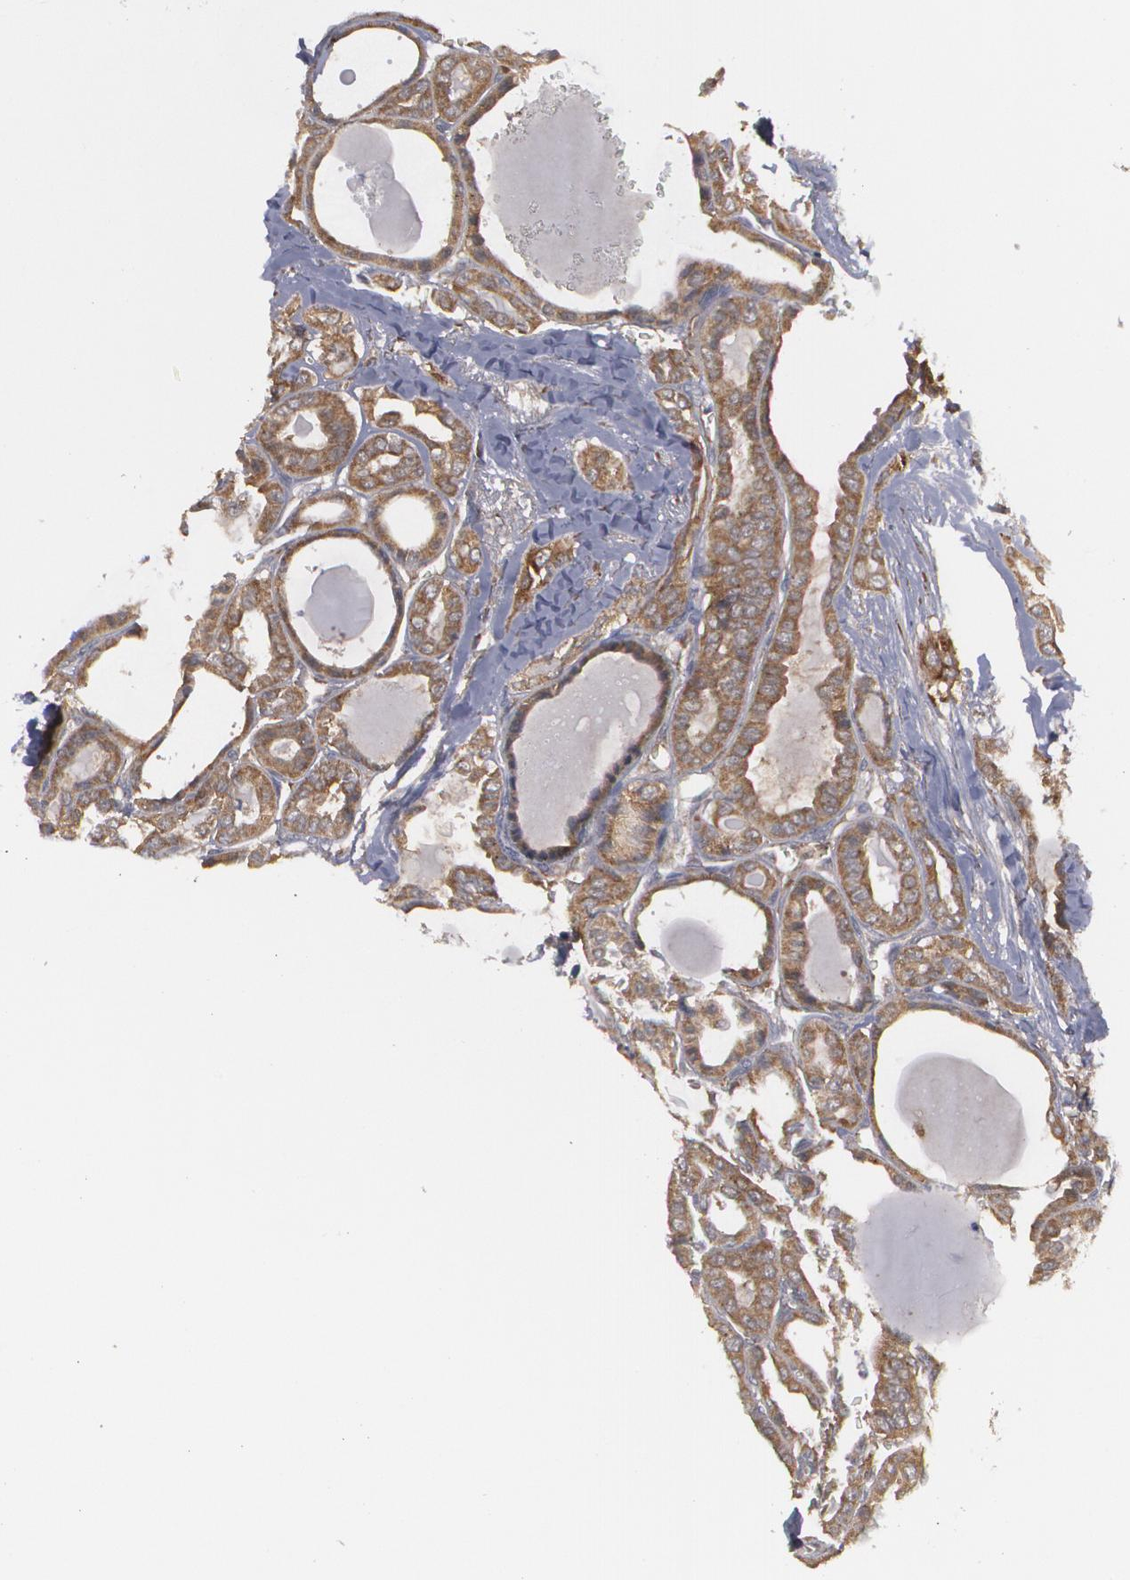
{"staining": {"intensity": "moderate", "quantity": ">75%", "location": "cytoplasmic/membranous"}, "tissue": "thyroid cancer", "cell_type": "Tumor cells", "image_type": "cancer", "snomed": [{"axis": "morphology", "description": "Carcinoma, NOS"}, {"axis": "topography", "description": "Thyroid gland"}], "caption": "Immunohistochemistry (IHC) (DAB) staining of thyroid cancer reveals moderate cytoplasmic/membranous protein staining in approximately >75% of tumor cells.", "gene": "BMP6", "patient": {"sex": "female", "age": 91}}